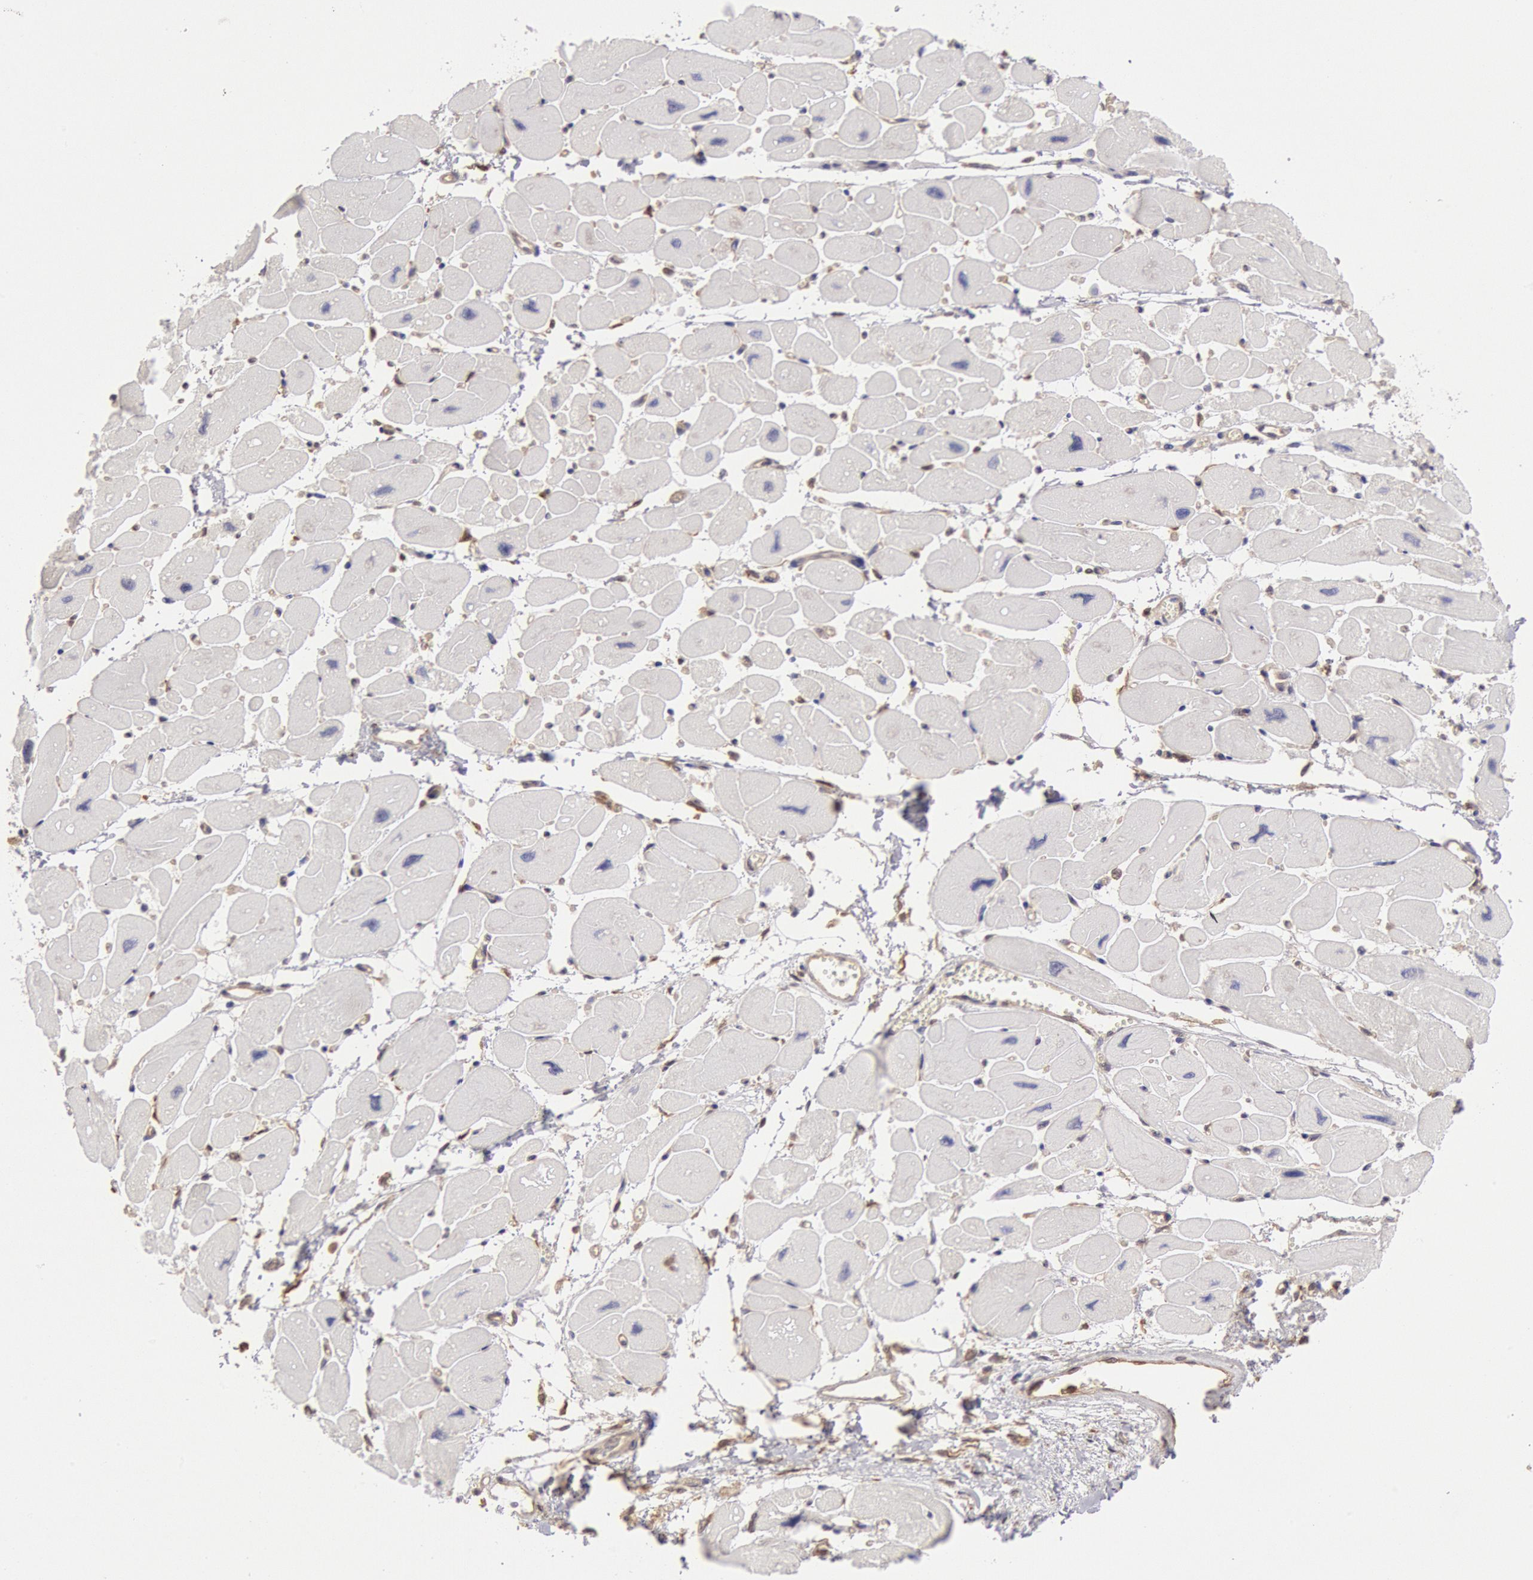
{"staining": {"intensity": "negative", "quantity": "none", "location": "none"}, "tissue": "heart muscle", "cell_type": "Cardiomyocytes", "image_type": "normal", "snomed": [{"axis": "morphology", "description": "Normal tissue, NOS"}, {"axis": "topography", "description": "Heart"}], "caption": "Heart muscle stained for a protein using IHC reveals no staining cardiomyocytes.", "gene": "CCDC50", "patient": {"sex": "female", "age": 54}}